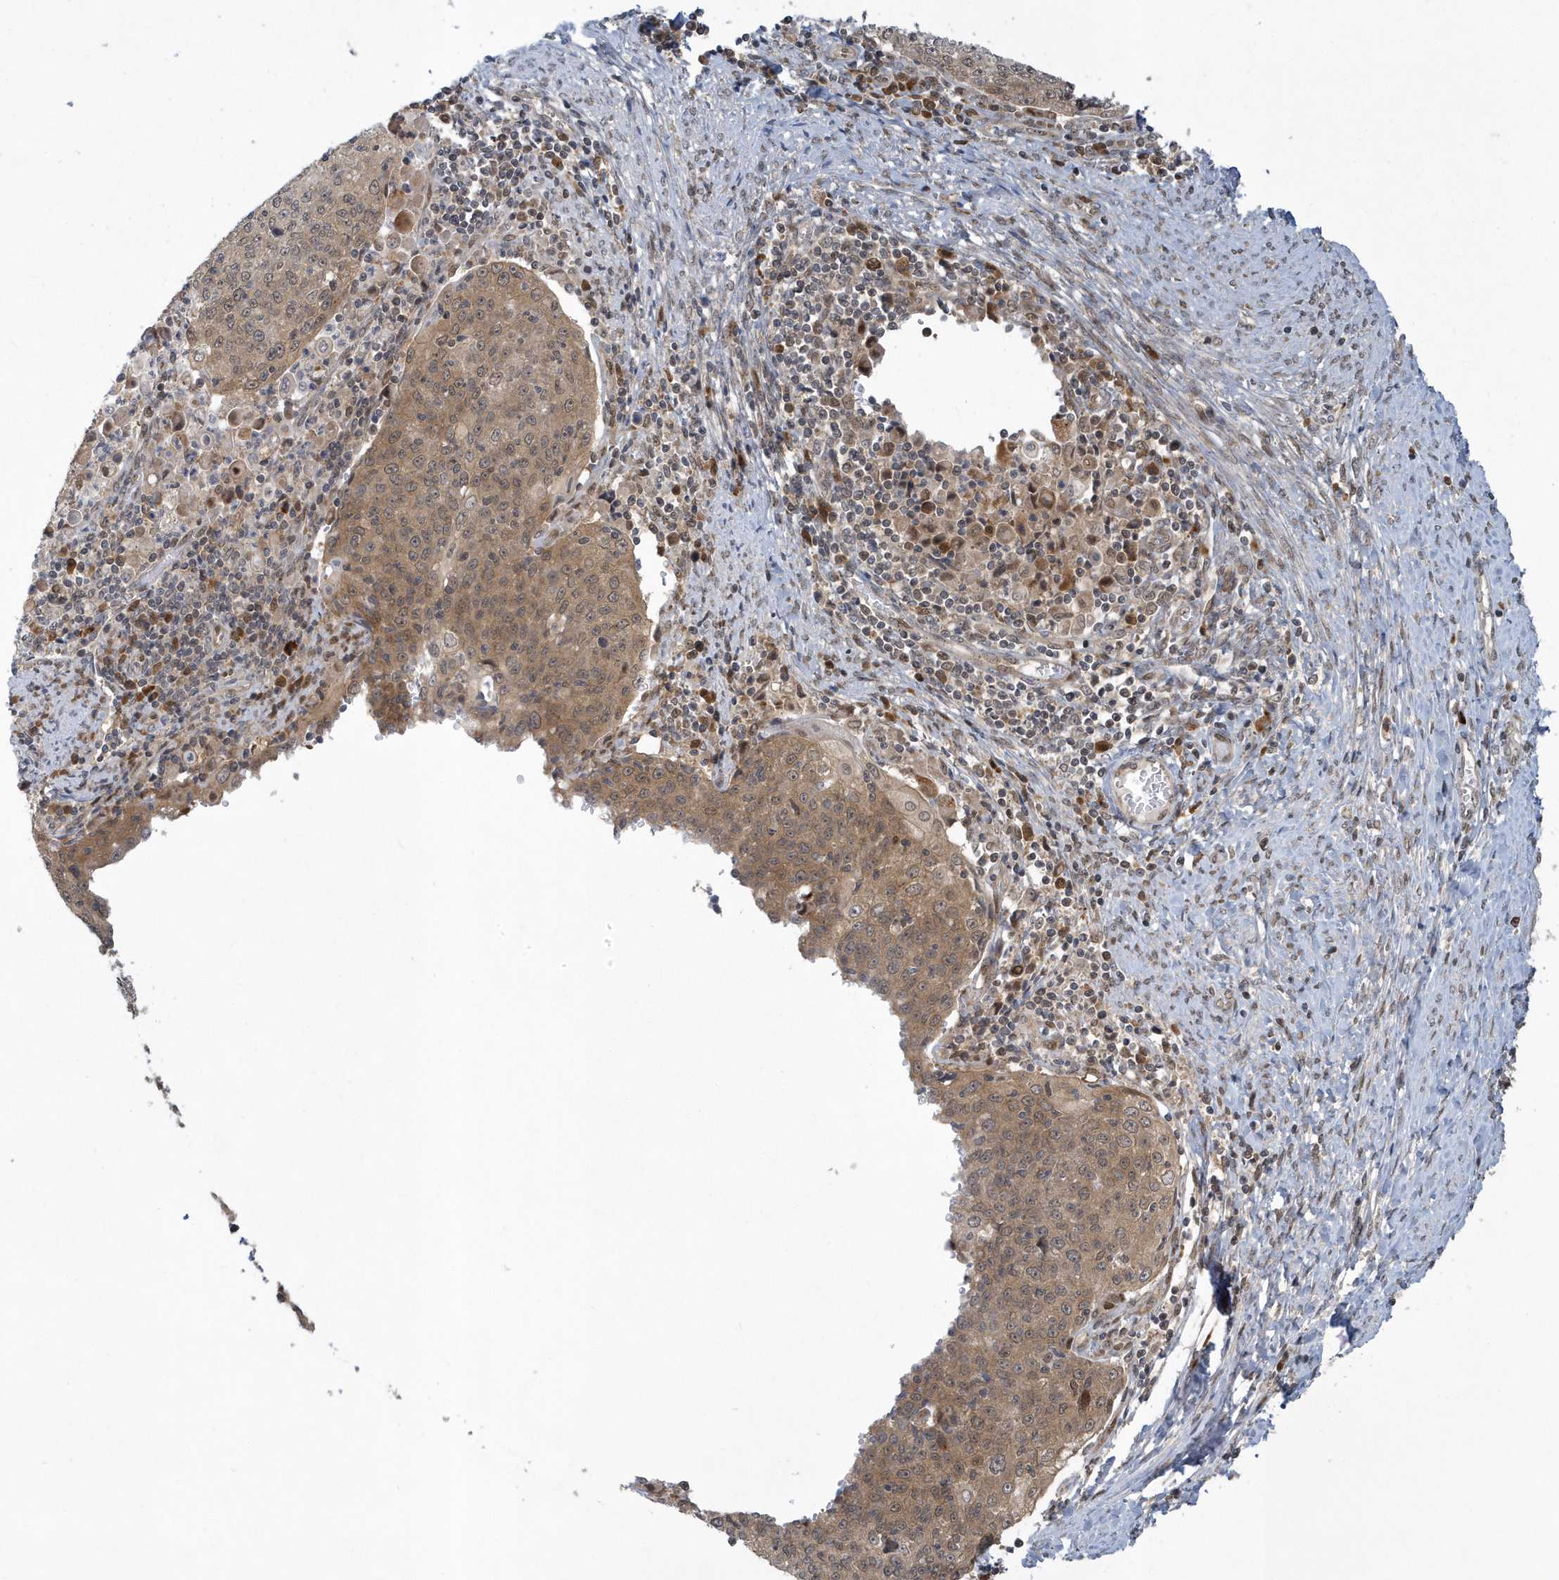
{"staining": {"intensity": "moderate", "quantity": "25%-75%", "location": "cytoplasmic/membranous"}, "tissue": "cervical cancer", "cell_type": "Tumor cells", "image_type": "cancer", "snomed": [{"axis": "morphology", "description": "Squamous cell carcinoma, NOS"}, {"axis": "topography", "description": "Cervix"}], "caption": "IHC micrograph of neoplastic tissue: human cervical cancer stained using immunohistochemistry exhibits medium levels of moderate protein expression localized specifically in the cytoplasmic/membranous of tumor cells, appearing as a cytoplasmic/membranous brown color.", "gene": "ATG4A", "patient": {"sex": "female", "age": 48}}